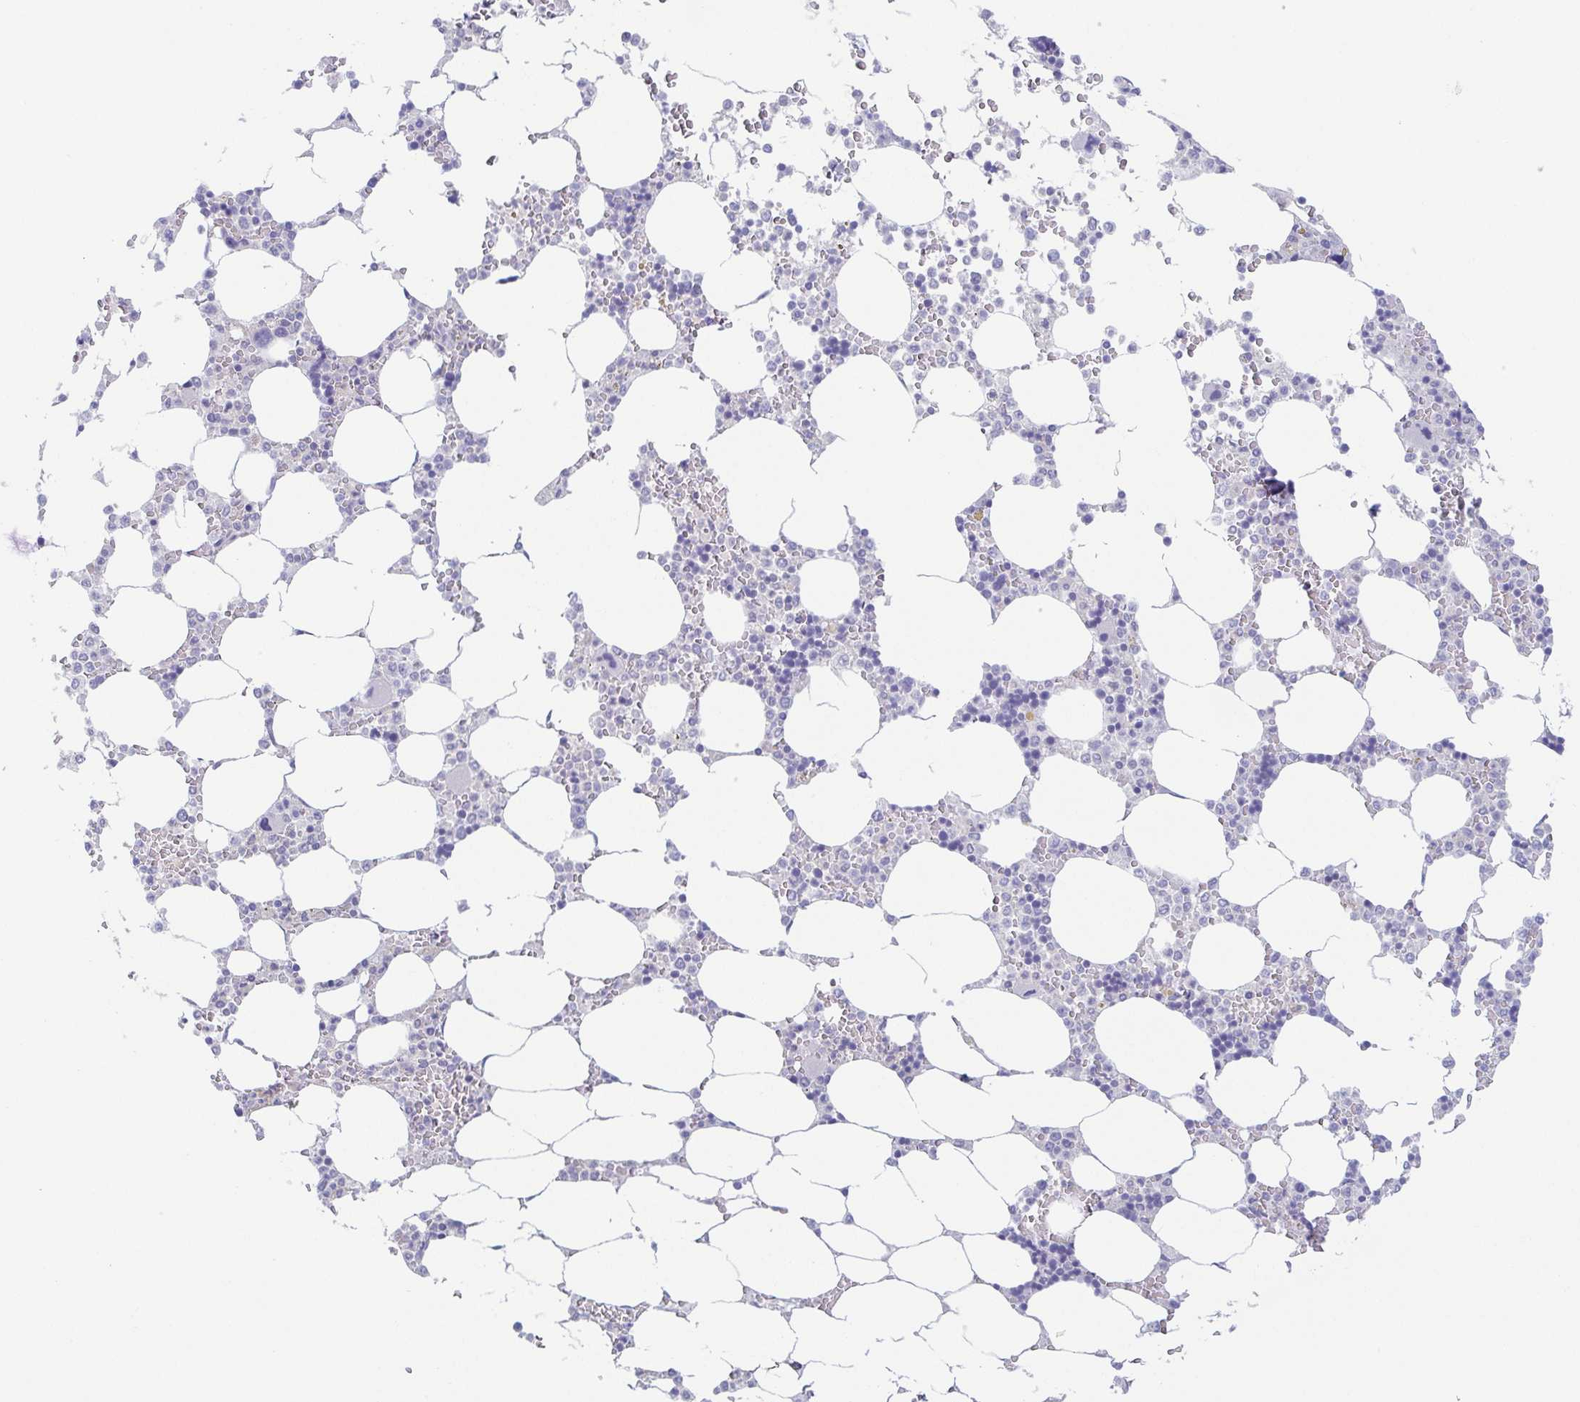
{"staining": {"intensity": "negative", "quantity": "none", "location": "none"}, "tissue": "bone marrow", "cell_type": "Hematopoietic cells", "image_type": "normal", "snomed": [{"axis": "morphology", "description": "Normal tissue, NOS"}, {"axis": "topography", "description": "Bone marrow"}], "caption": "Hematopoietic cells show no significant staining in benign bone marrow. (DAB IHC, high magnification).", "gene": "COL17A1", "patient": {"sex": "male", "age": 64}}